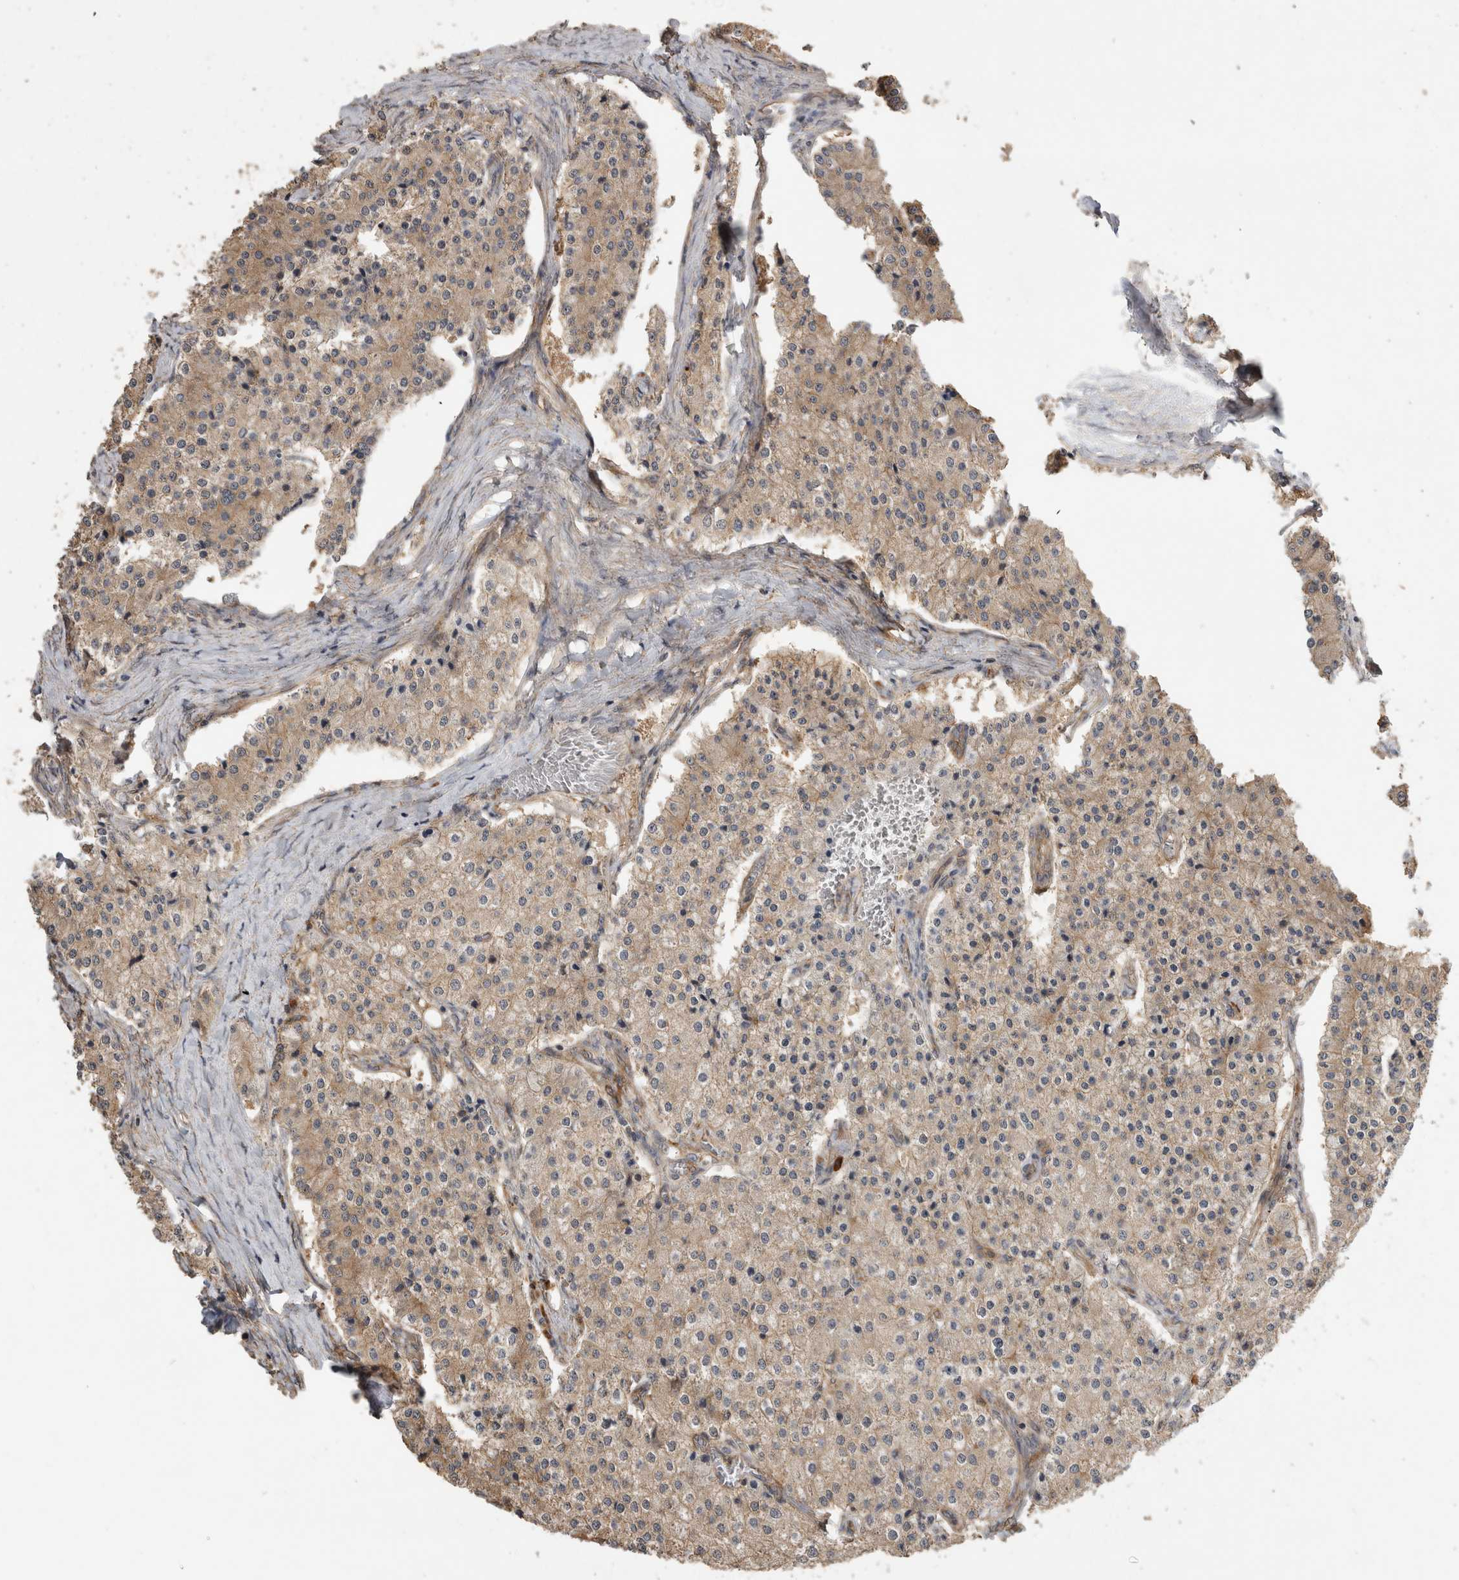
{"staining": {"intensity": "weak", "quantity": ">75%", "location": "cytoplasmic/membranous"}, "tissue": "carcinoid", "cell_type": "Tumor cells", "image_type": "cancer", "snomed": [{"axis": "morphology", "description": "Carcinoid, malignant, NOS"}, {"axis": "topography", "description": "Colon"}], "caption": "Brown immunohistochemical staining in carcinoid demonstrates weak cytoplasmic/membranous positivity in approximately >75% of tumor cells. Nuclei are stained in blue.", "gene": "RHPN1", "patient": {"sex": "female", "age": 52}}